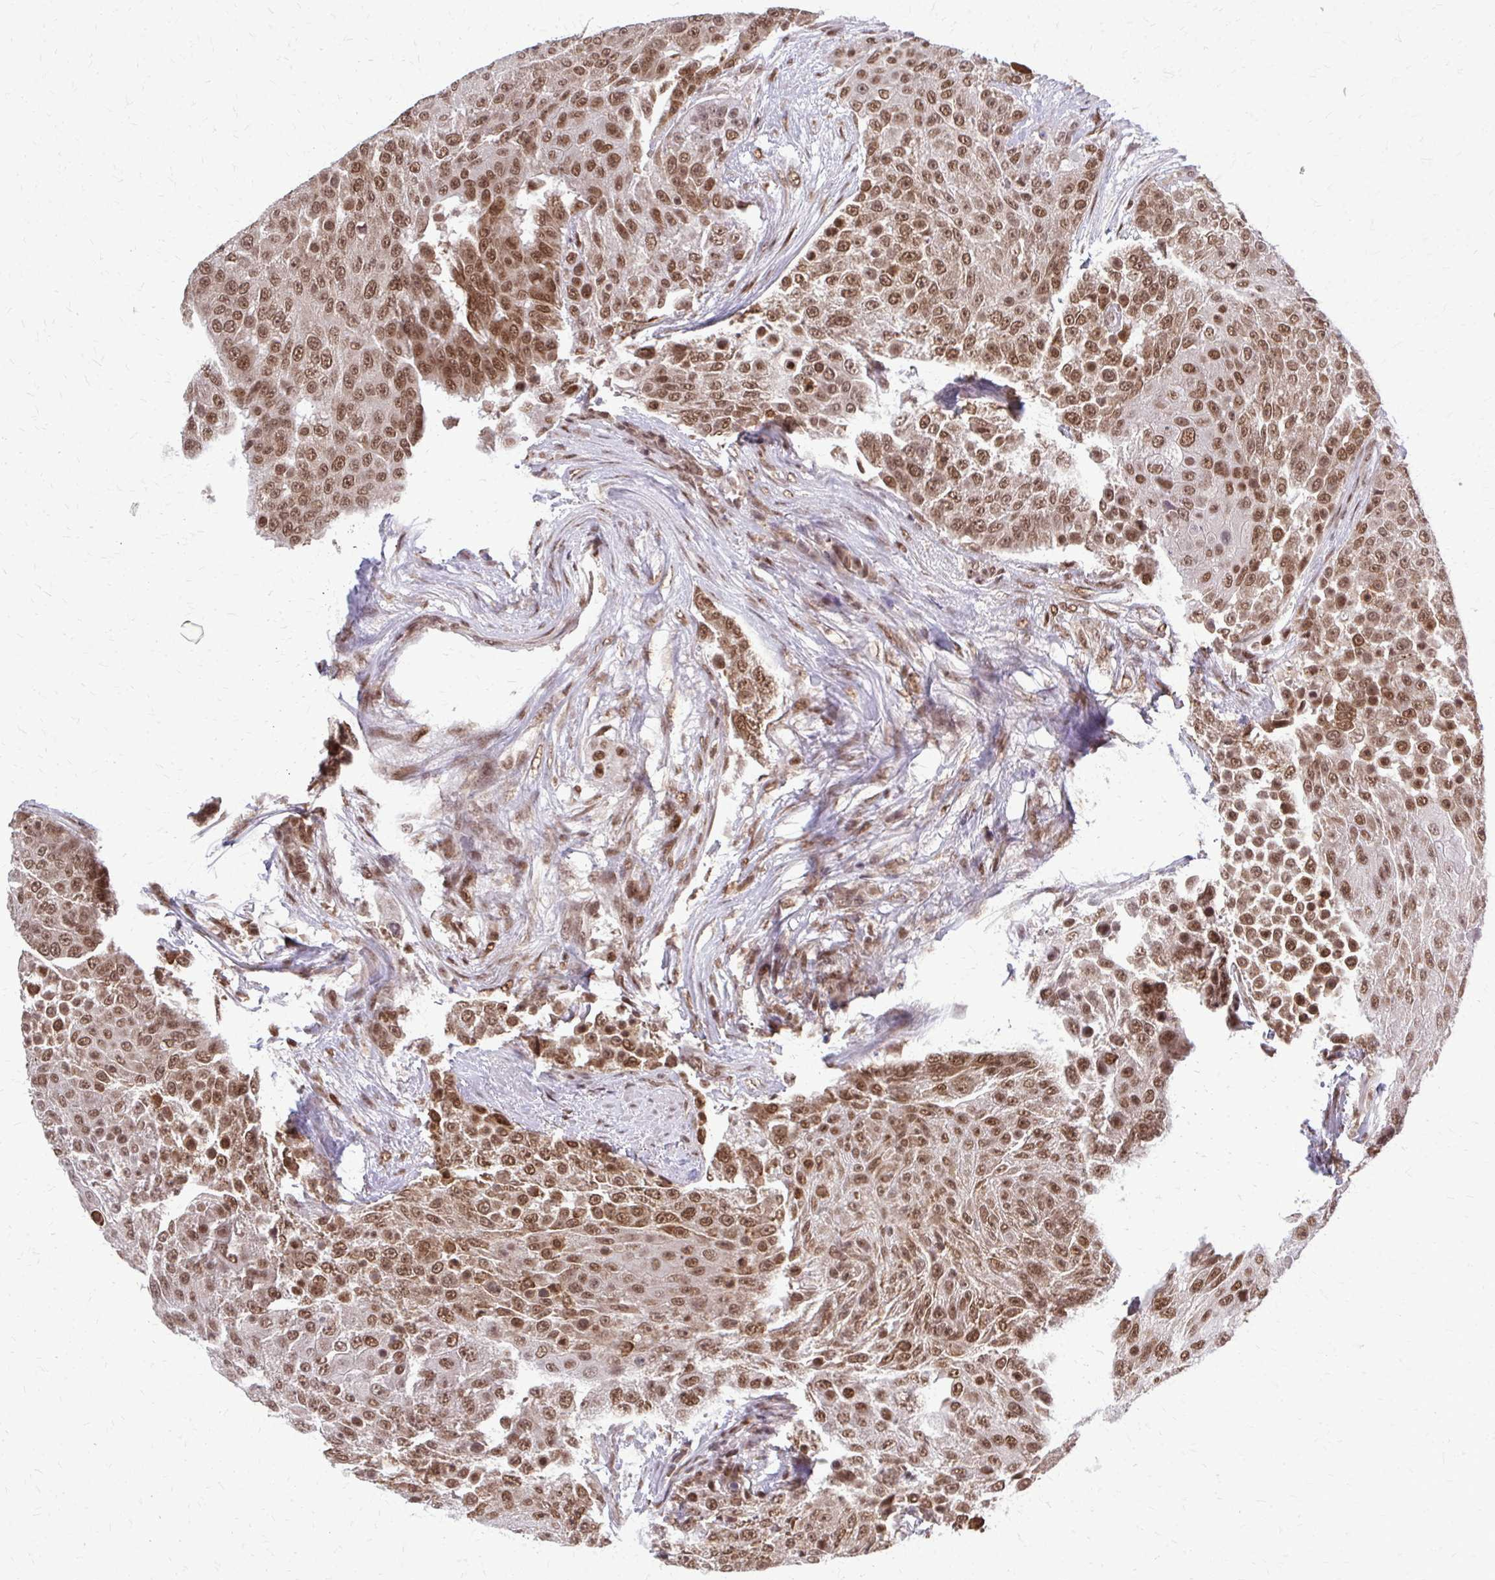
{"staining": {"intensity": "moderate", "quantity": ">75%", "location": "nuclear"}, "tissue": "urothelial cancer", "cell_type": "Tumor cells", "image_type": "cancer", "snomed": [{"axis": "morphology", "description": "Urothelial carcinoma, High grade"}, {"axis": "topography", "description": "Urinary bladder"}], "caption": "There is medium levels of moderate nuclear expression in tumor cells of high-grade urothelial carcinoma, as demonstrated by immunohistochemical staining (brown color).", "gene": "HDAC3", "patient": {"sex": "female", "age": 63}}